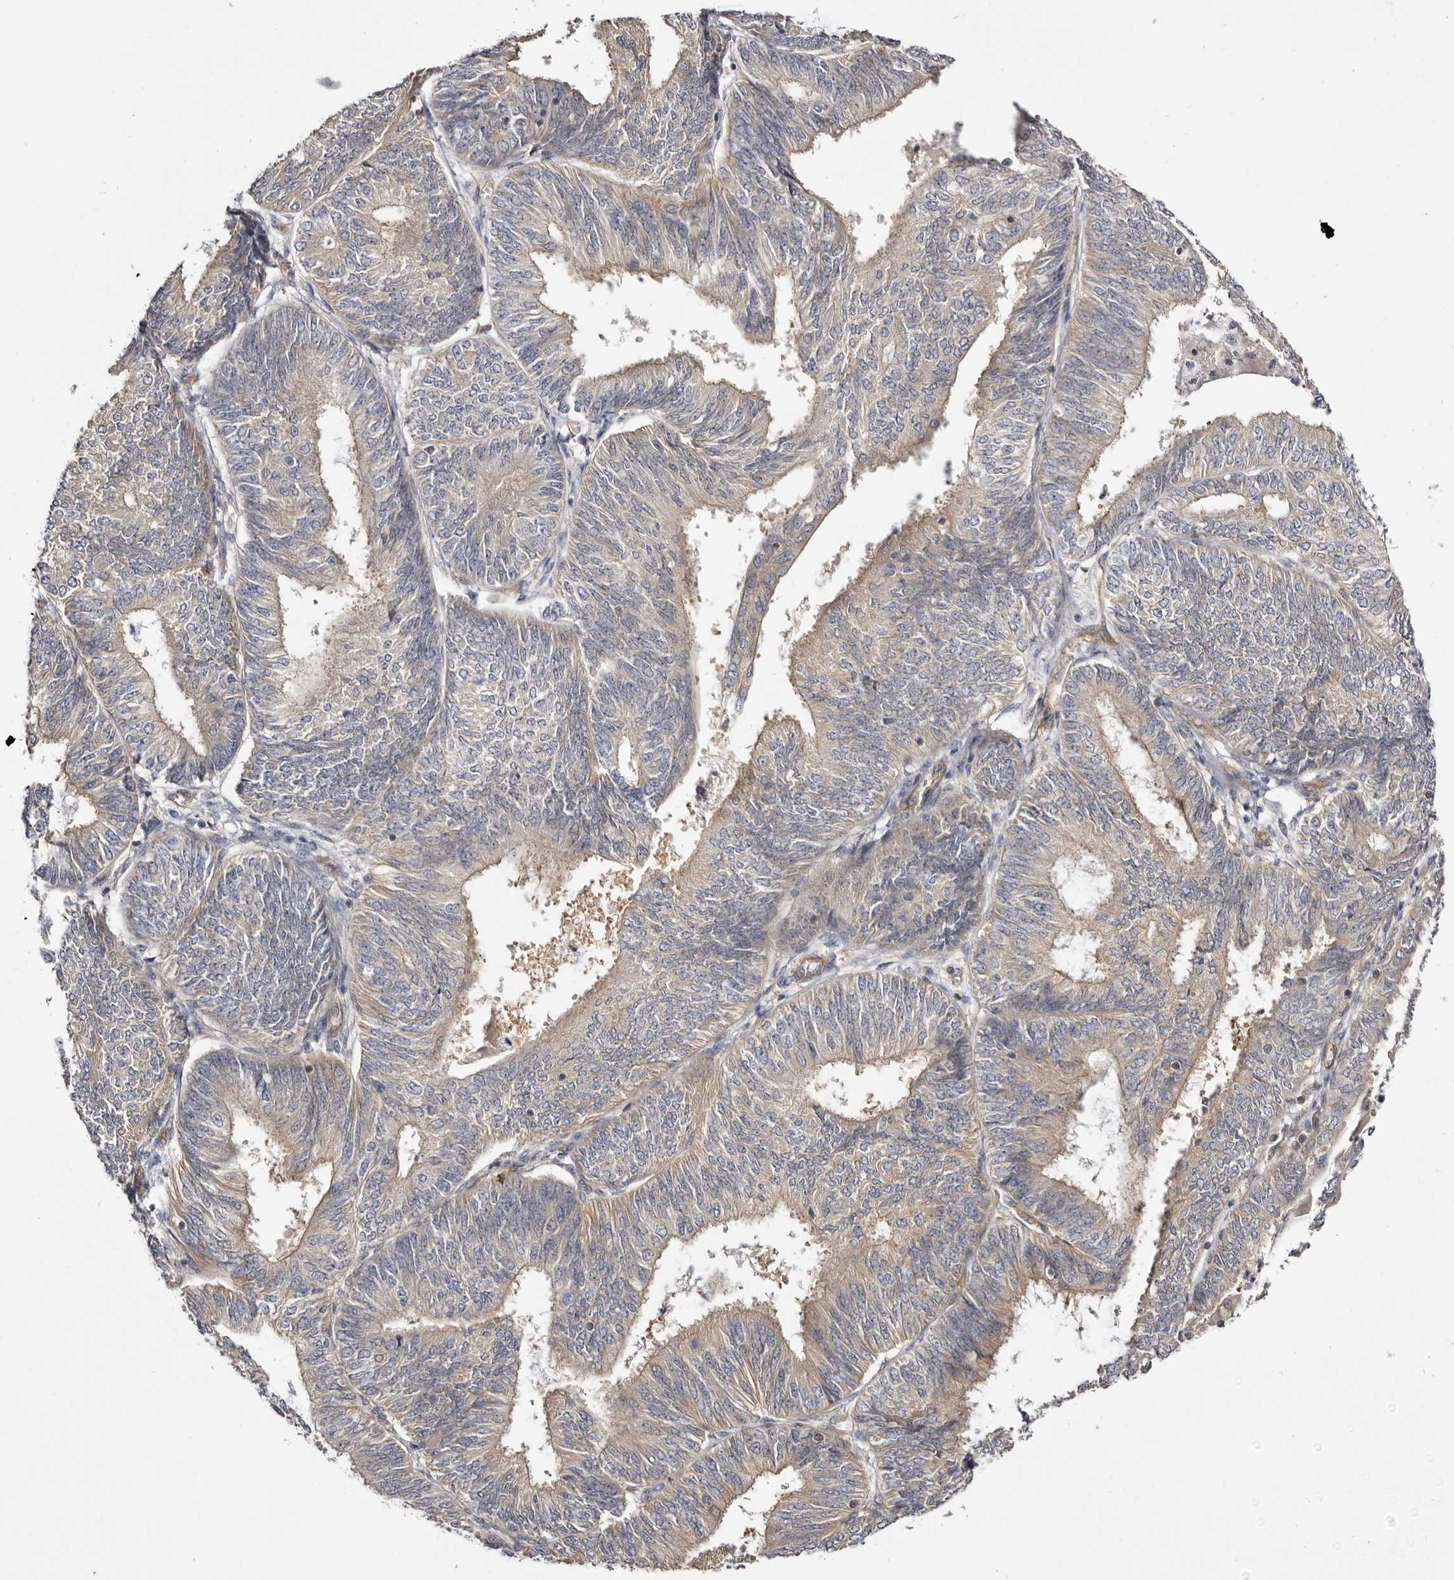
{"staining": {"intensity": "weak", "quantity": "25%-75%", "location": "cytoplasmic/membranous"}, "tissue": "endometrial cancer", "cell_type": "Tumor cells", "image_type": "cancer", "snomed": [{"axis": "morphology", "description": "Adenocarcinoma, NOS"}, {"axis": "topography", "description": "Endometrium"}], "caption": "Protein staining of adenocarcinoma (endometrial) tissue demonstrates weak cytoplasmic/membranous positivity in about 25%-75% of tumor cells.", "gene": "PANK4", "patient": {"sex": "female", "age": 58}}